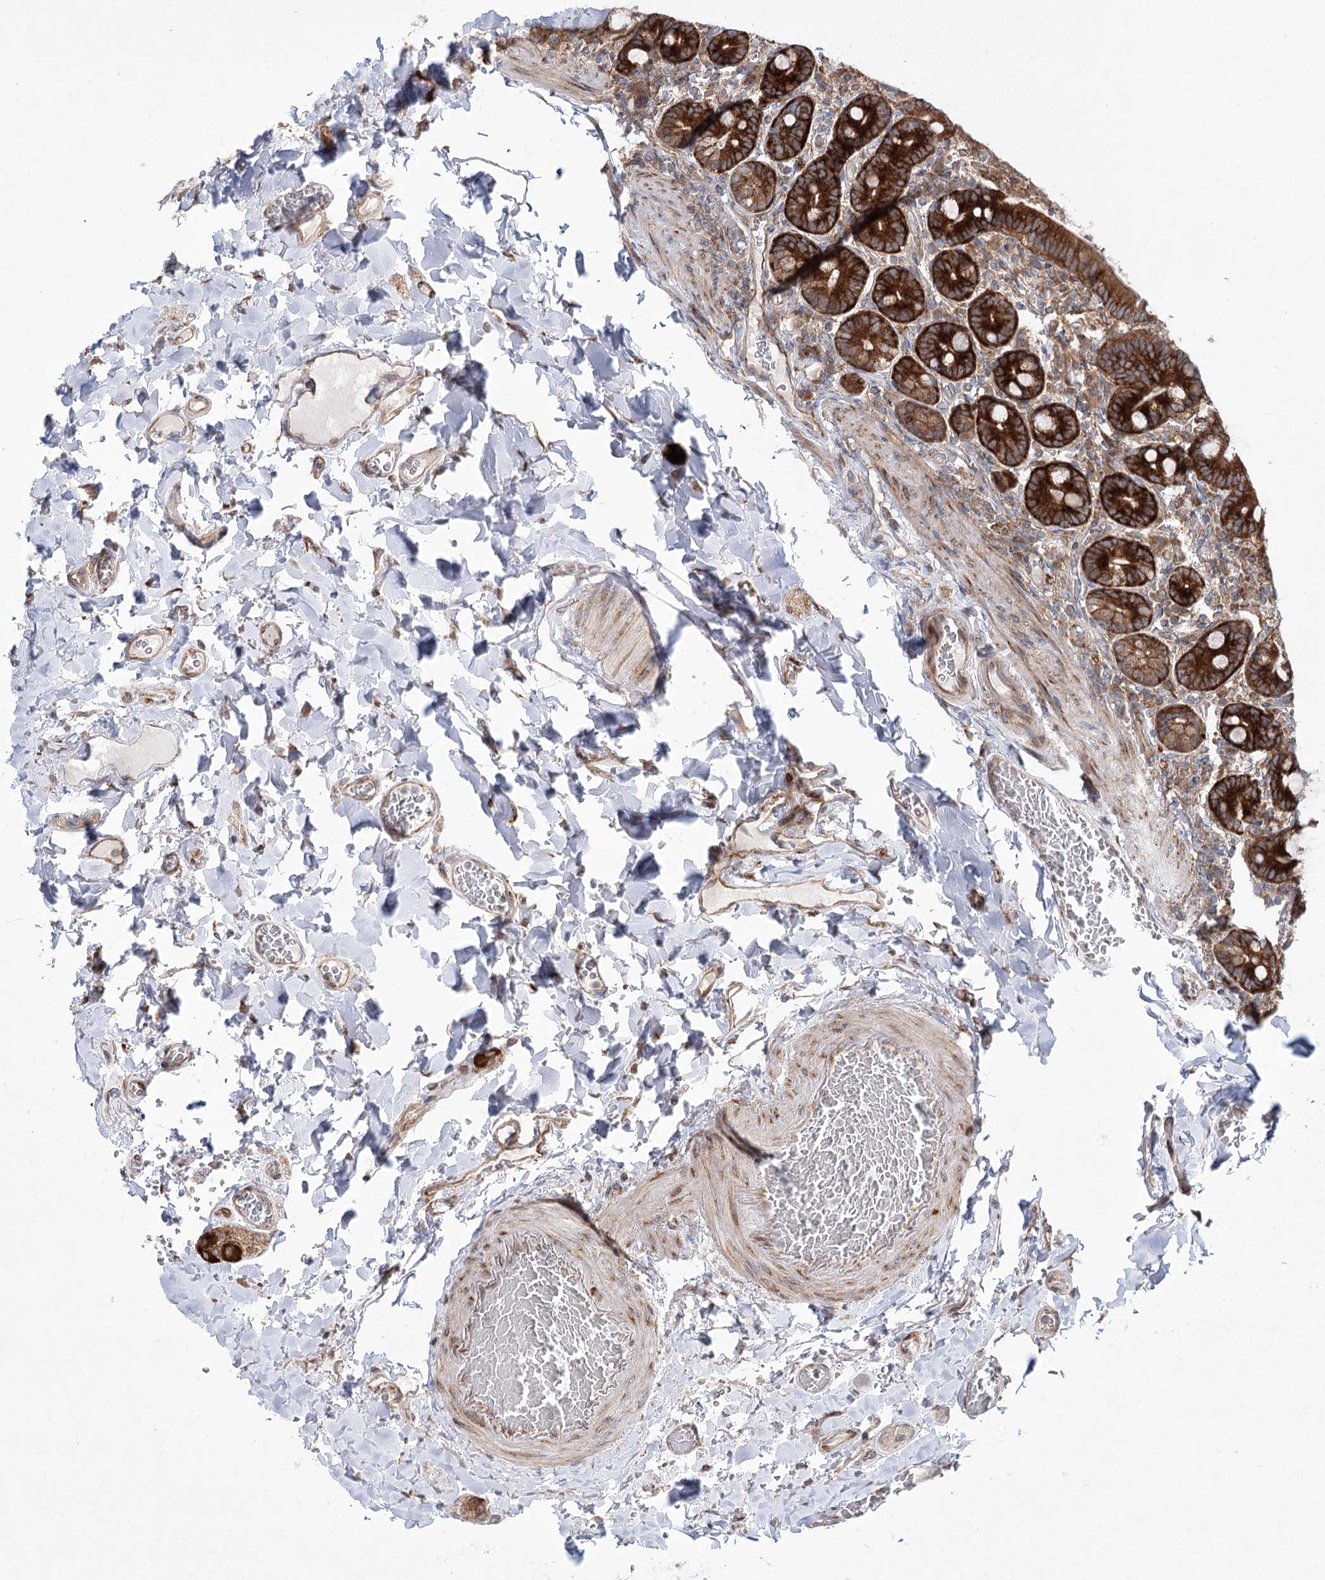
{"staining": {"intensity": "strong", "quantity": ">75%", "location": "cytoplasmic/membranous"}, "tissue": "duodenum", "cell_type": "Glandular cells", "image_type": "normal", "snomed": [{"axis": "morphology", "description": "Normal tissue, NOS"}, {"axis": "topography", "description": "Duodenum"}], "caption": "A high amount of strong cytoplasmic/membranous staining is identified in approximately >75% of glandular cells in benign duodenum.", "gene": "VWA2", "patient": {"sex": "female", "age": 62}}